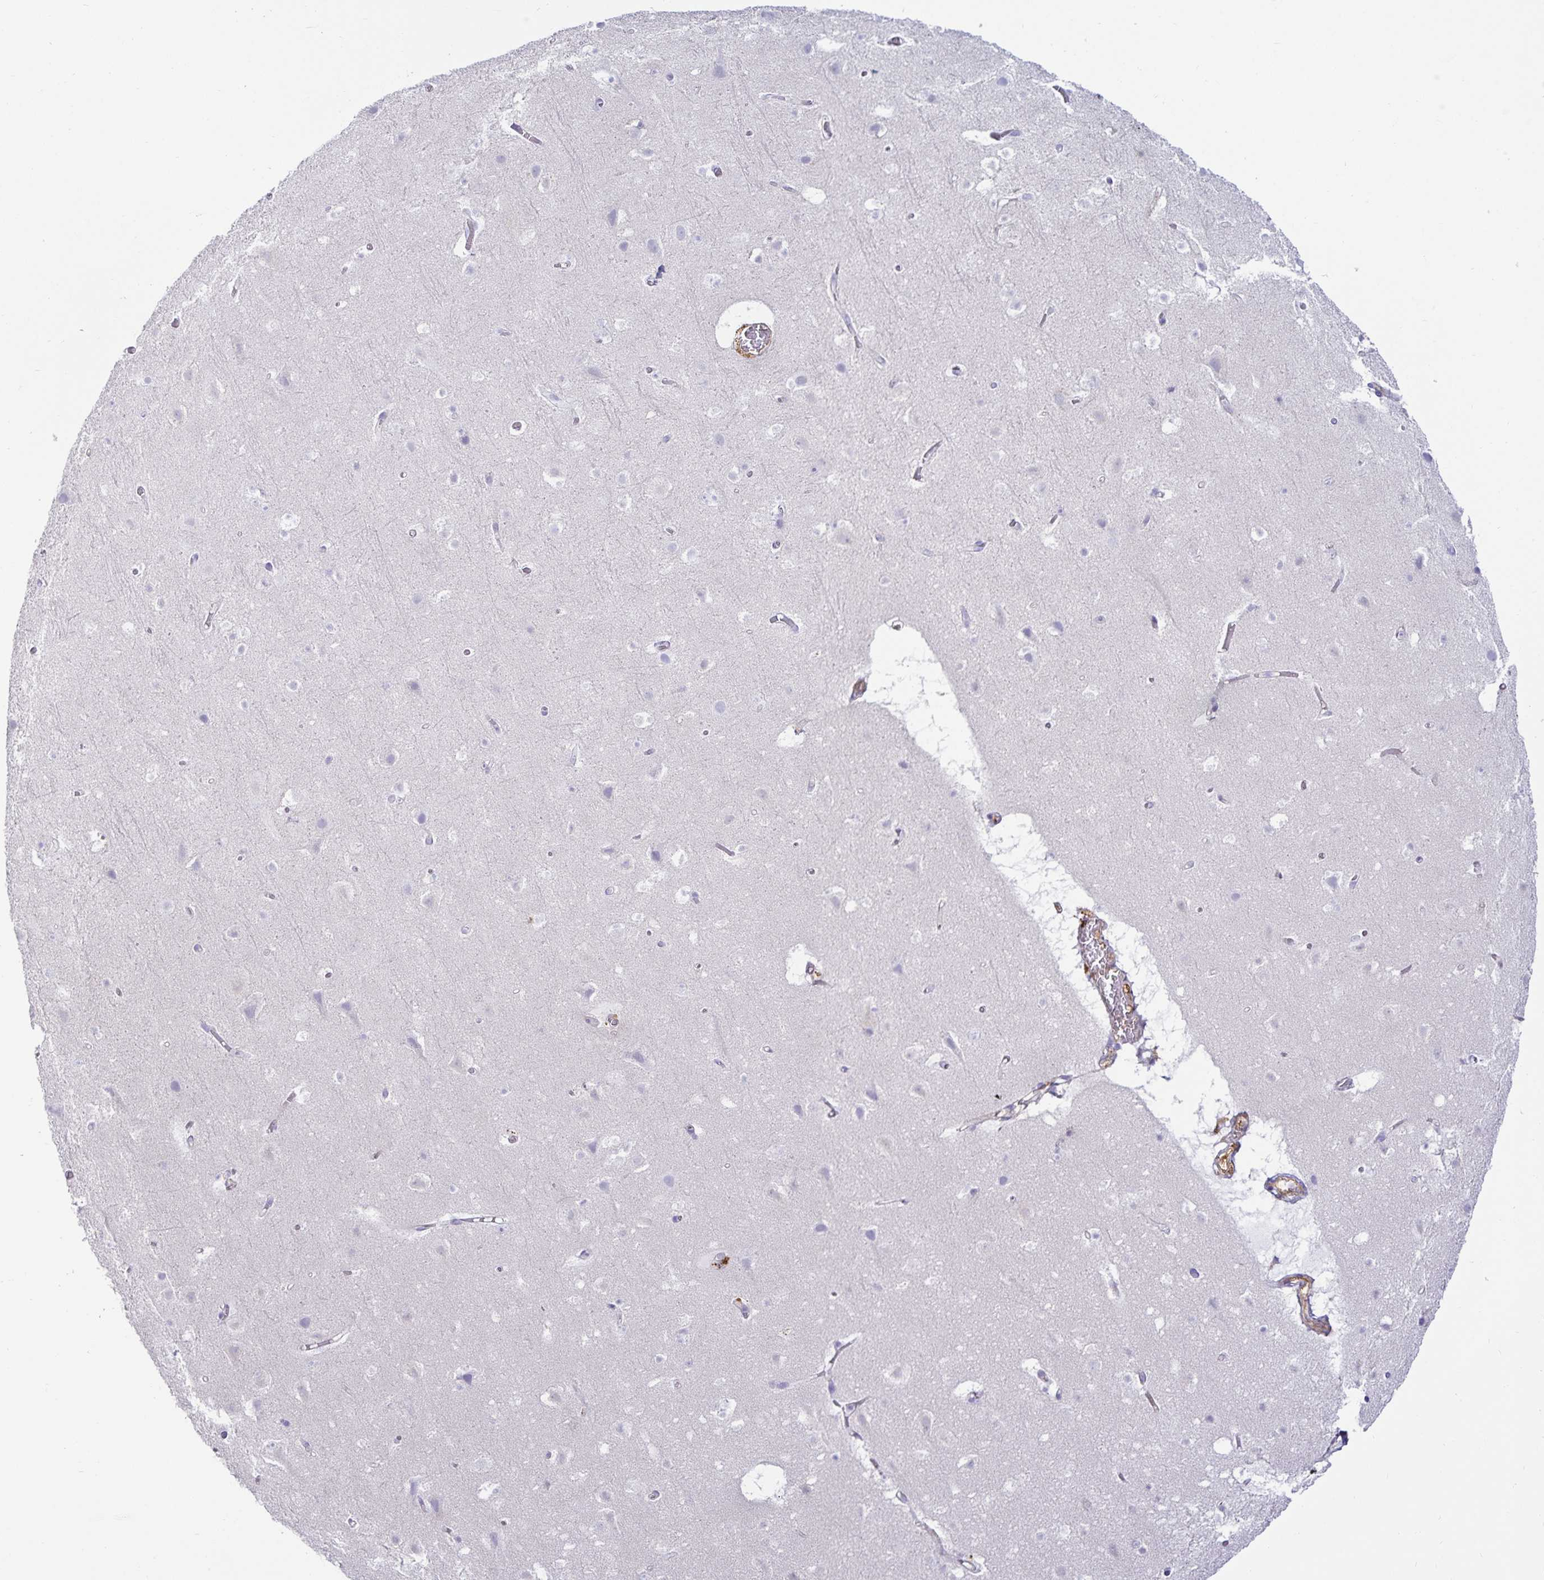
{"staining": {"intensity": "negative", "quantity": "none", "location": "none"}, "tissue": "cerebral cortex", "cell_type": "Endothelial cells", "image_type": "normal", "snomed": [{"axis": "morphology", "description": "Normal tissue, NOS"}, {"axis": "topography", "description": "Cerebral cortex"}], "caption": "This is a photomicrograph of immunohistochemistry staining of normal cerebral cortex, which shows no positivity in endothelial cells. (IHC, brightfield microscopy, high magnification).", "gene": "SPAG4", "patient": {"sex": "female", "age": 42}}